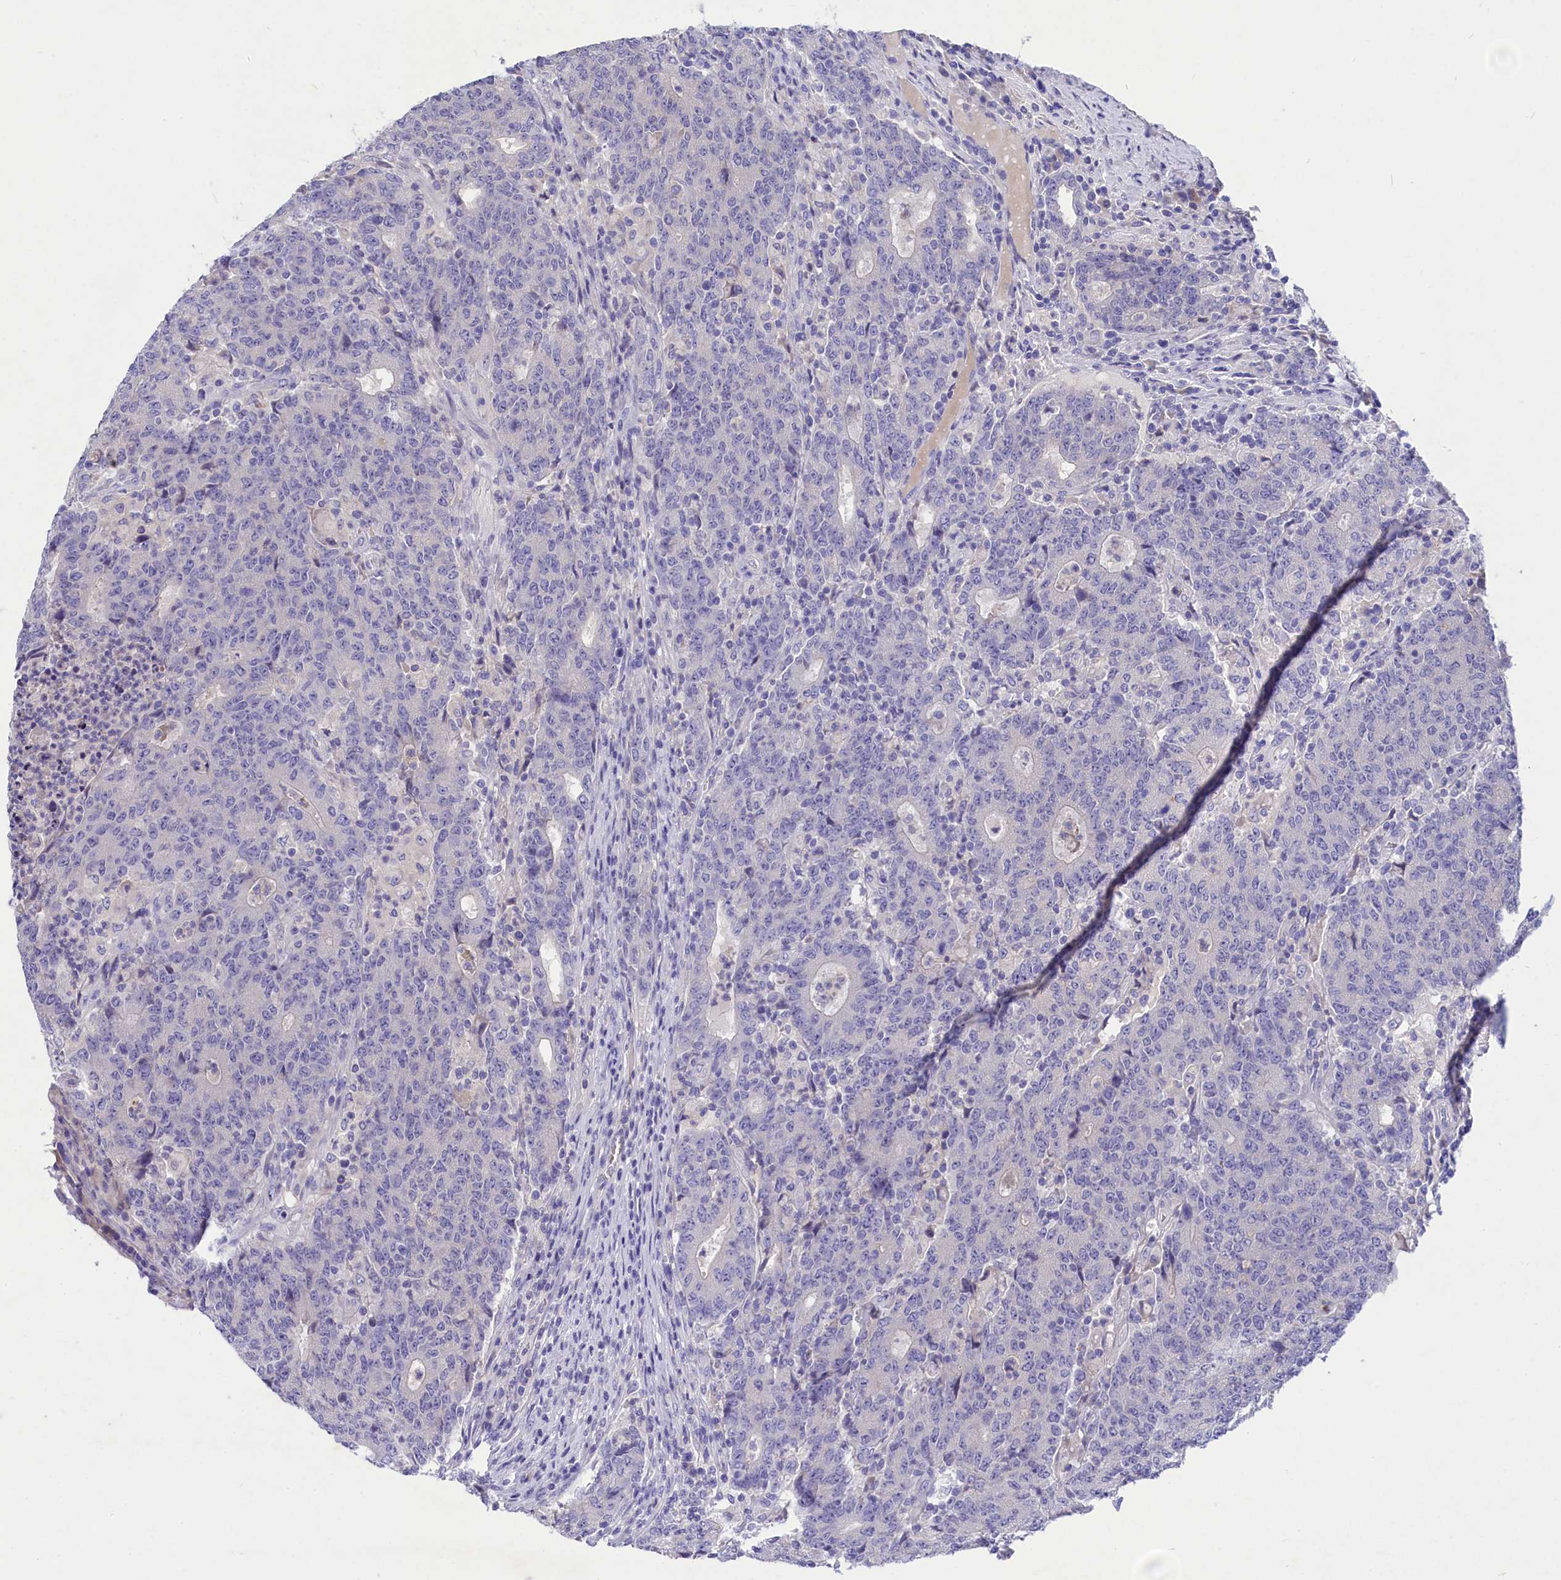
{"staining": {"intensity": "negative", "quantity": "none", "location": "none"}, "tissue": "colorectal cancer", "cell_type": "Tumor cells", "image_type": "cancer", "snomed": [{"axis": "morphology", "description": "Adenocarcinoma, NOS"}, {"axis": "topography", "description": "Colon"}], "caption": "Photomicrograph shows no protein expression in tumor cells of adenocarcinoma (colorectal) tissue. Nuclei are stained in blue.", "gene": "DEFB119", "patient": {"sex": "female", "age": 75}}